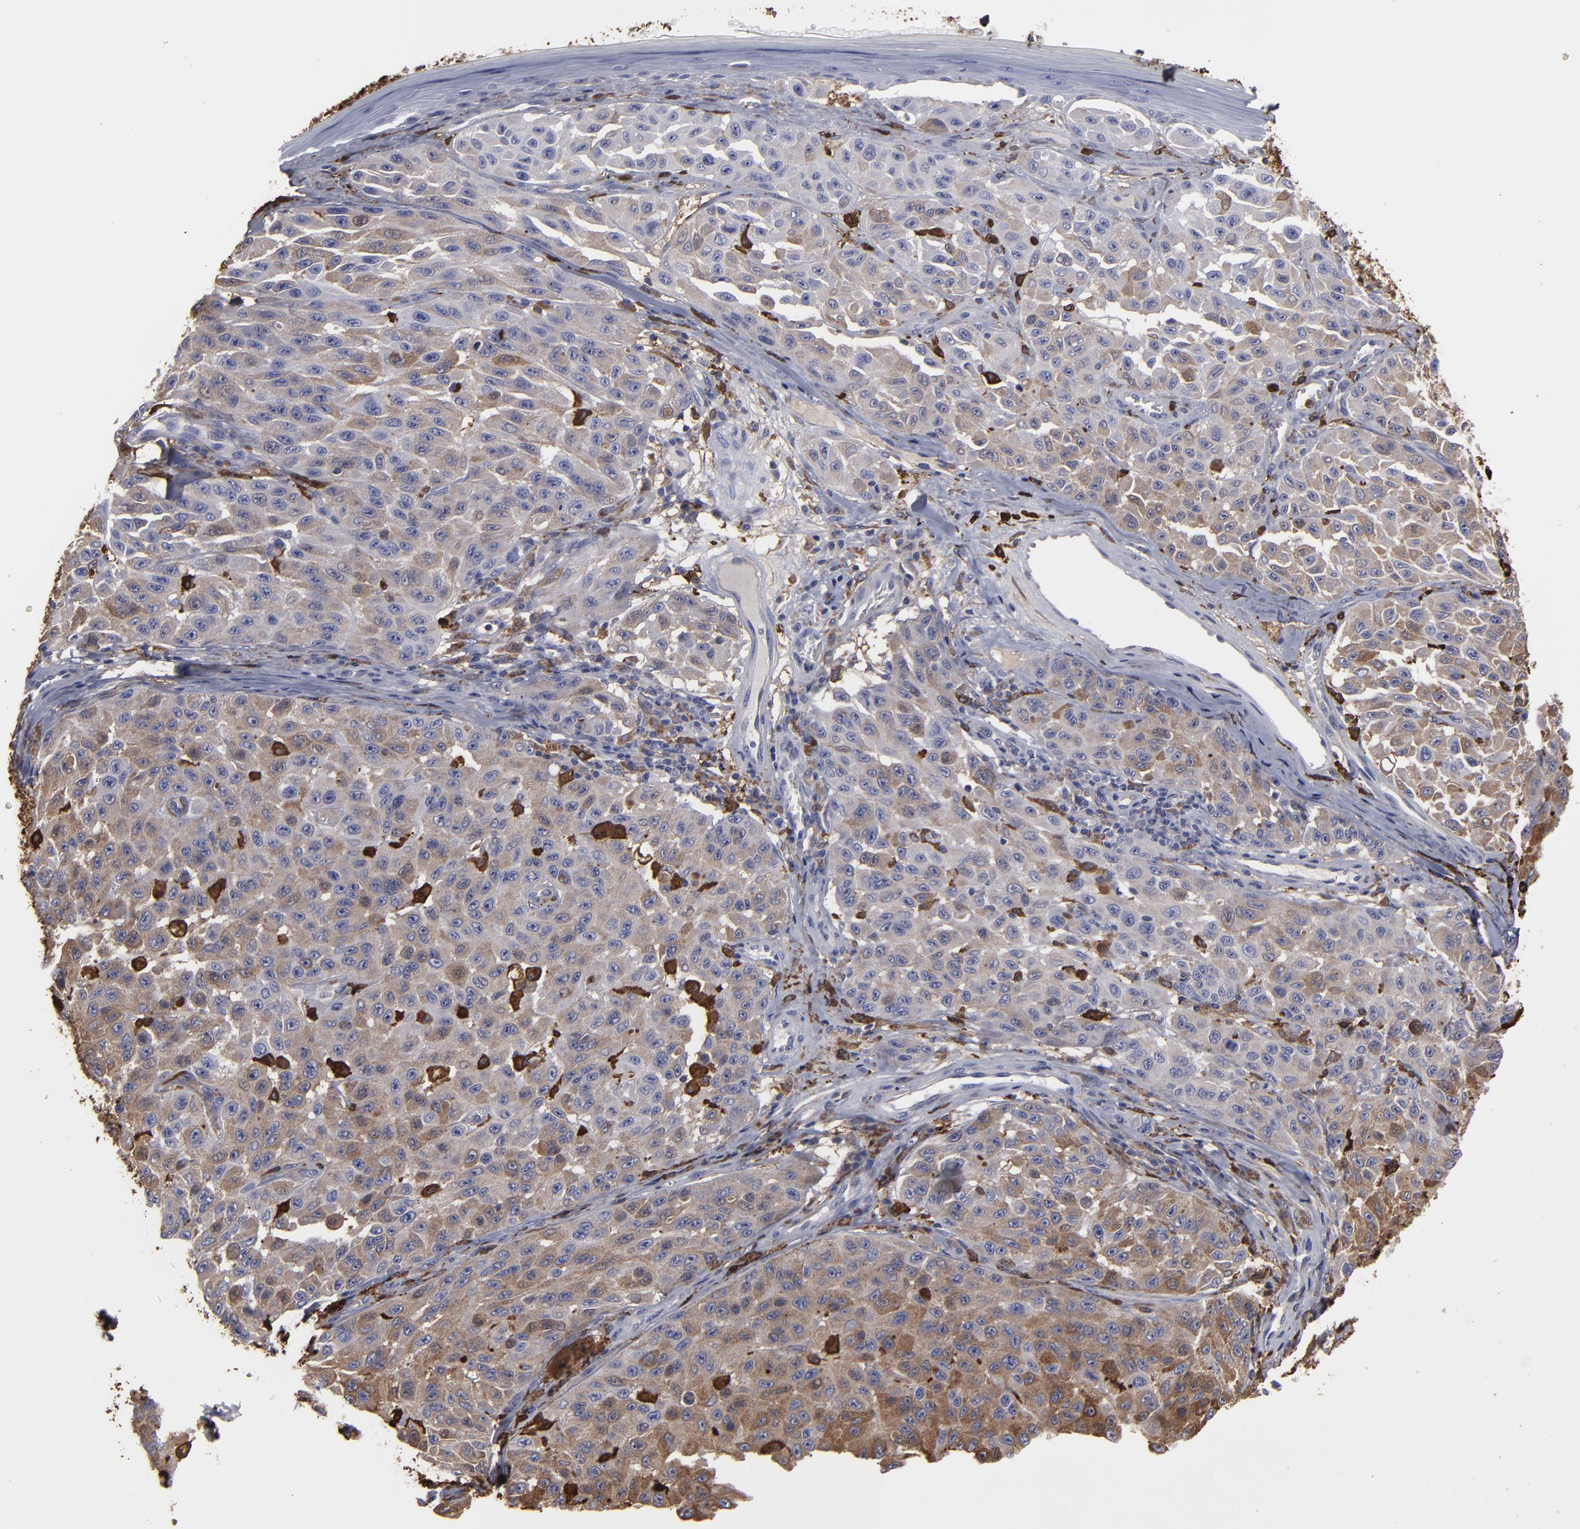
{"staining": {"intensity": "weak", "quantity": ">75%", "location": "cytoplasmic/membranous"}, "tissue": "melanoma", "cell_type": "Tumor cells", "image_type": "cancer", "snomed": [{"axis": "morphology", "description": "Malignant melanoma, NOS"}, {"axis": "topography", "description": "Skin"}], "caption": "This micrograph reveals IHC staining of melanoma, with low weak cytoplasmic/membranous staining in approximately >75% of tumor cells.", "gene": "ODC1", "patient": {"sex": "male", "age": 30}}